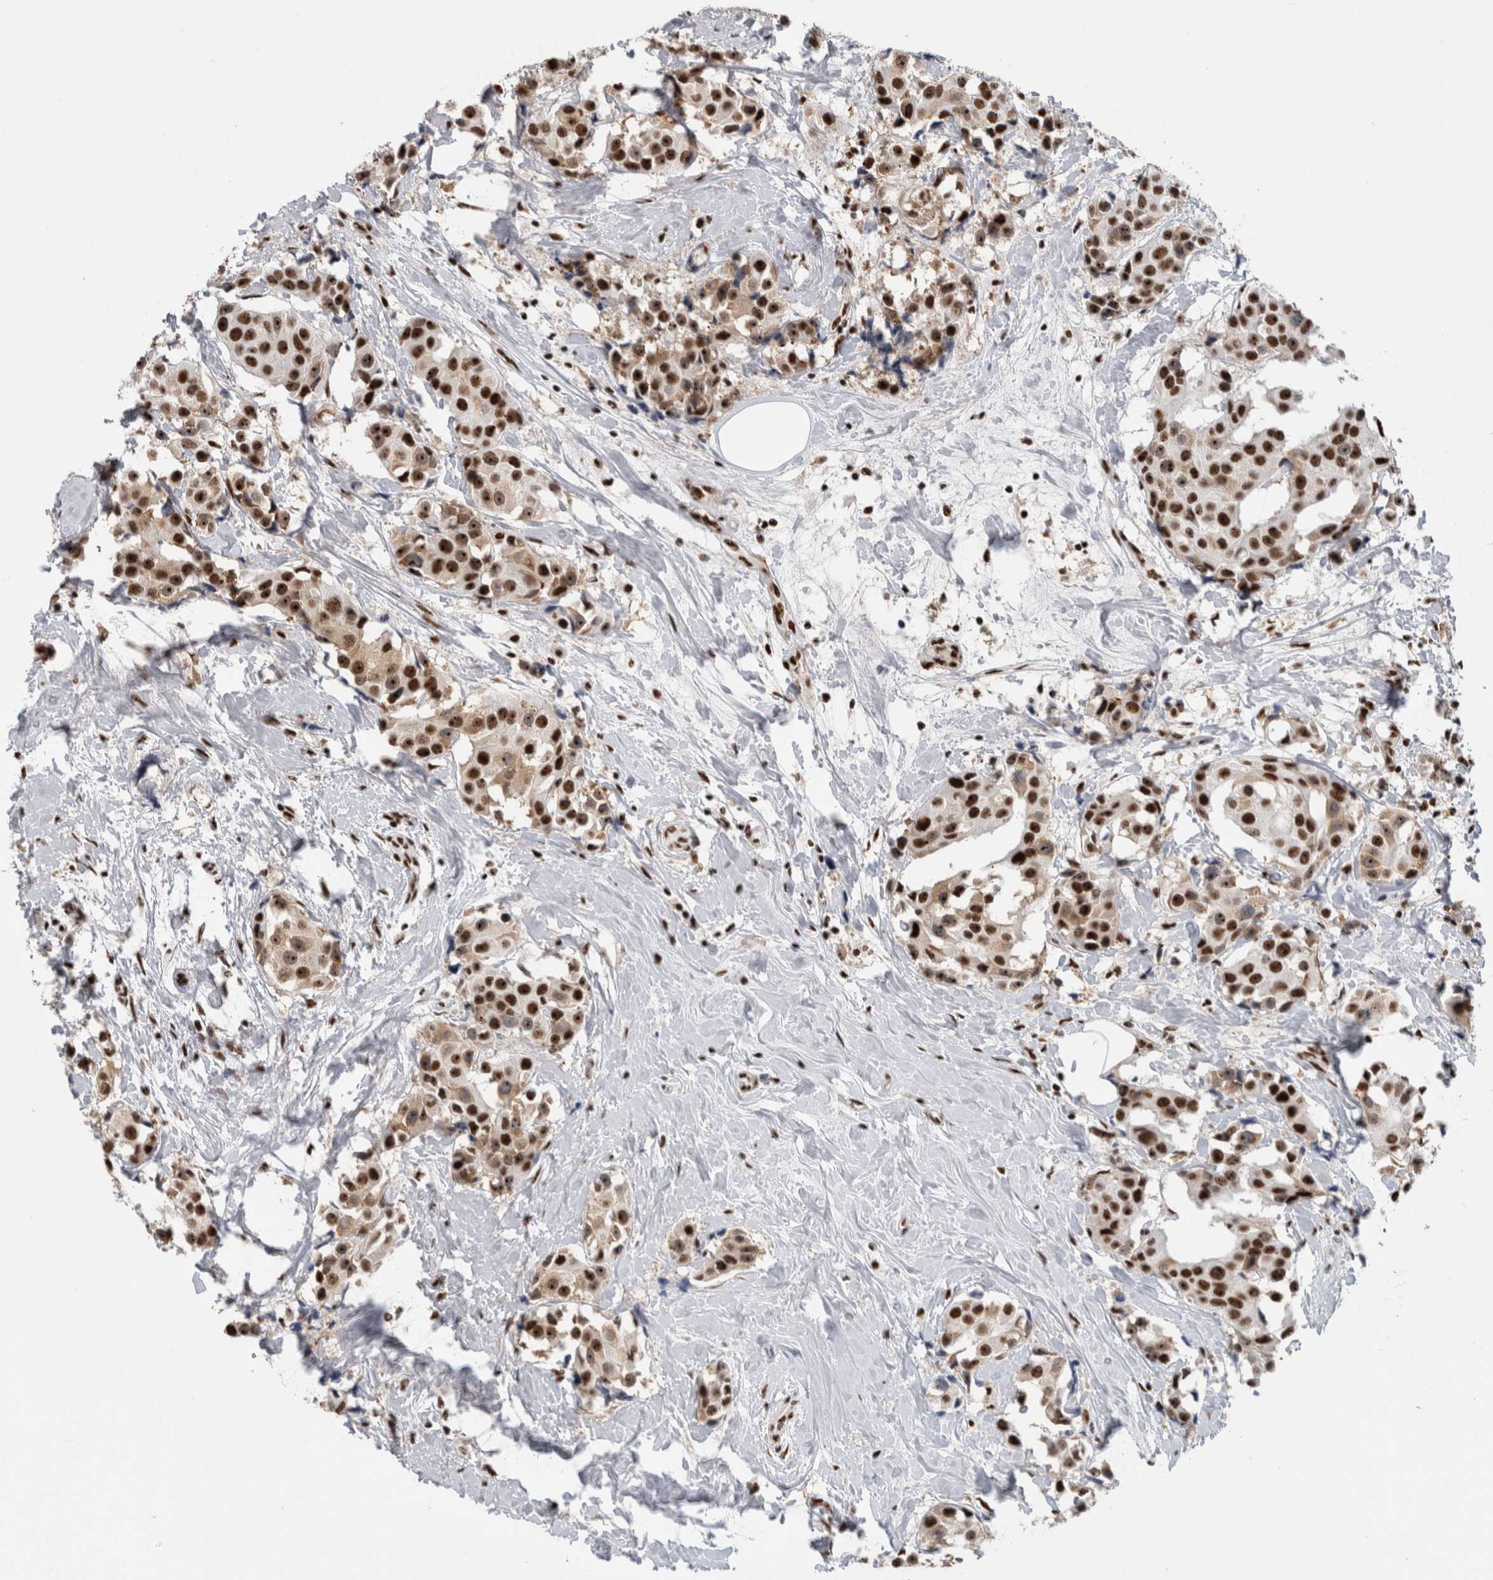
{"staining": {"intensity": "strong", "quantity": ">75%", "location": "nuclear"}, "tissue": "breast cancer", "cell_type": "Tumor cells", "image_type": "cancer", "snomed": [{"axis": "morphology", "description": "Normal tissue, NOS"}, {"axis": "morphology", "description": "Duct carcinoma"}, {"axis": "topography", "description": "Breast"}], "caption": "This image displays IHC staining of human breast cancer, with high strong nuclear expression in about >75% of tumor cells.", "gene": "NCL", "patient": {"sex": "female", "age": 39}}